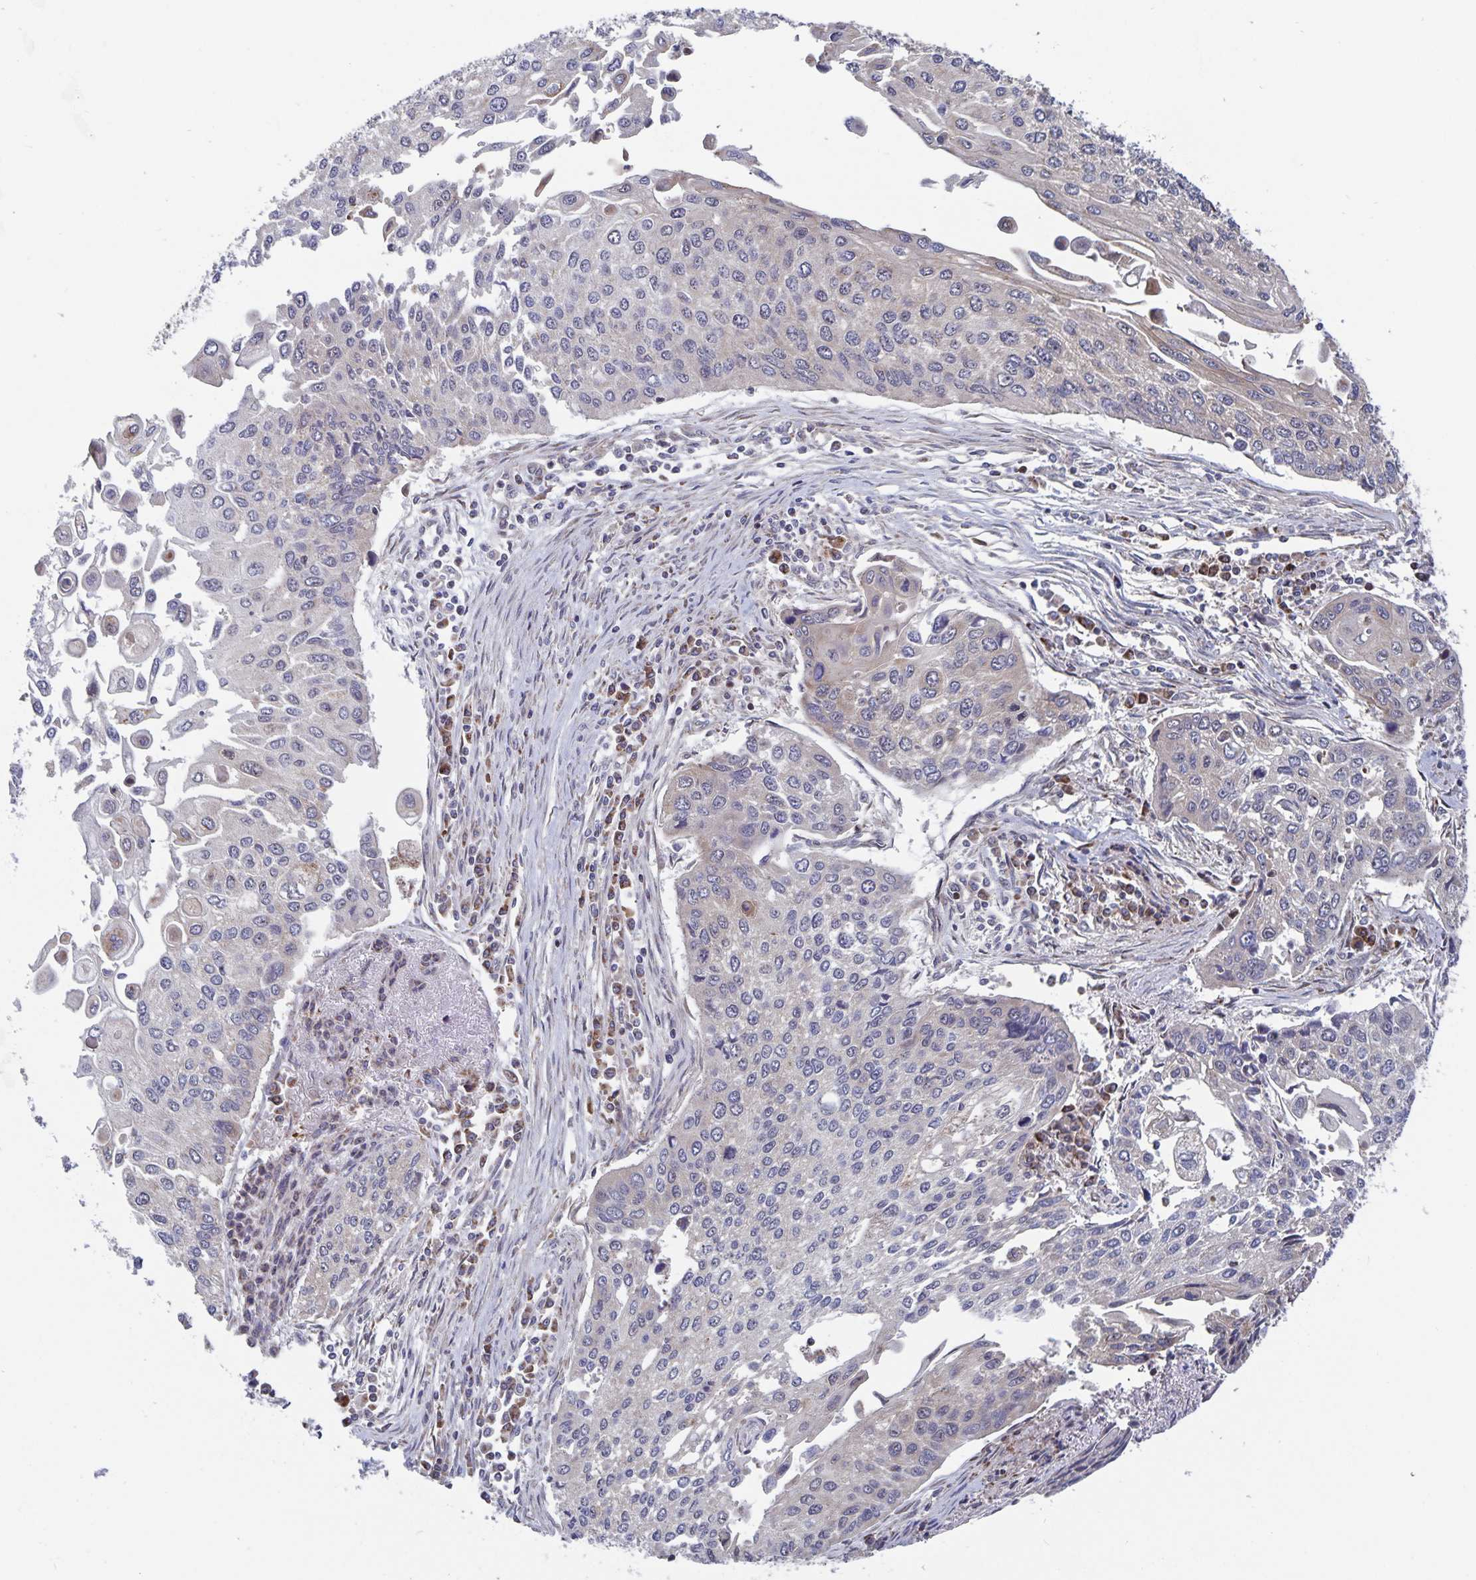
{"staining": {"intensity": "negative", "quantity": "none", "location": "none"}, "tissue": "lung cancer", "cell_type": "Tumor cells", "image_type": "cancer", "snomed": [{"axis": "morphology", "description": "Squamous cell carcinoma, NOS"}, {"axis": "morphology", "description": "Squamous cell carcinoma, metastatic, NOS"}, {"axis": "topography", "description": "Lung"}], "caption": "A histopathology image of human lung metastatic squamous cell carcinoma is negative for staining in tumor cells.", "gene": "ACACA", "patient": {"sex": "male", "age": 63}}